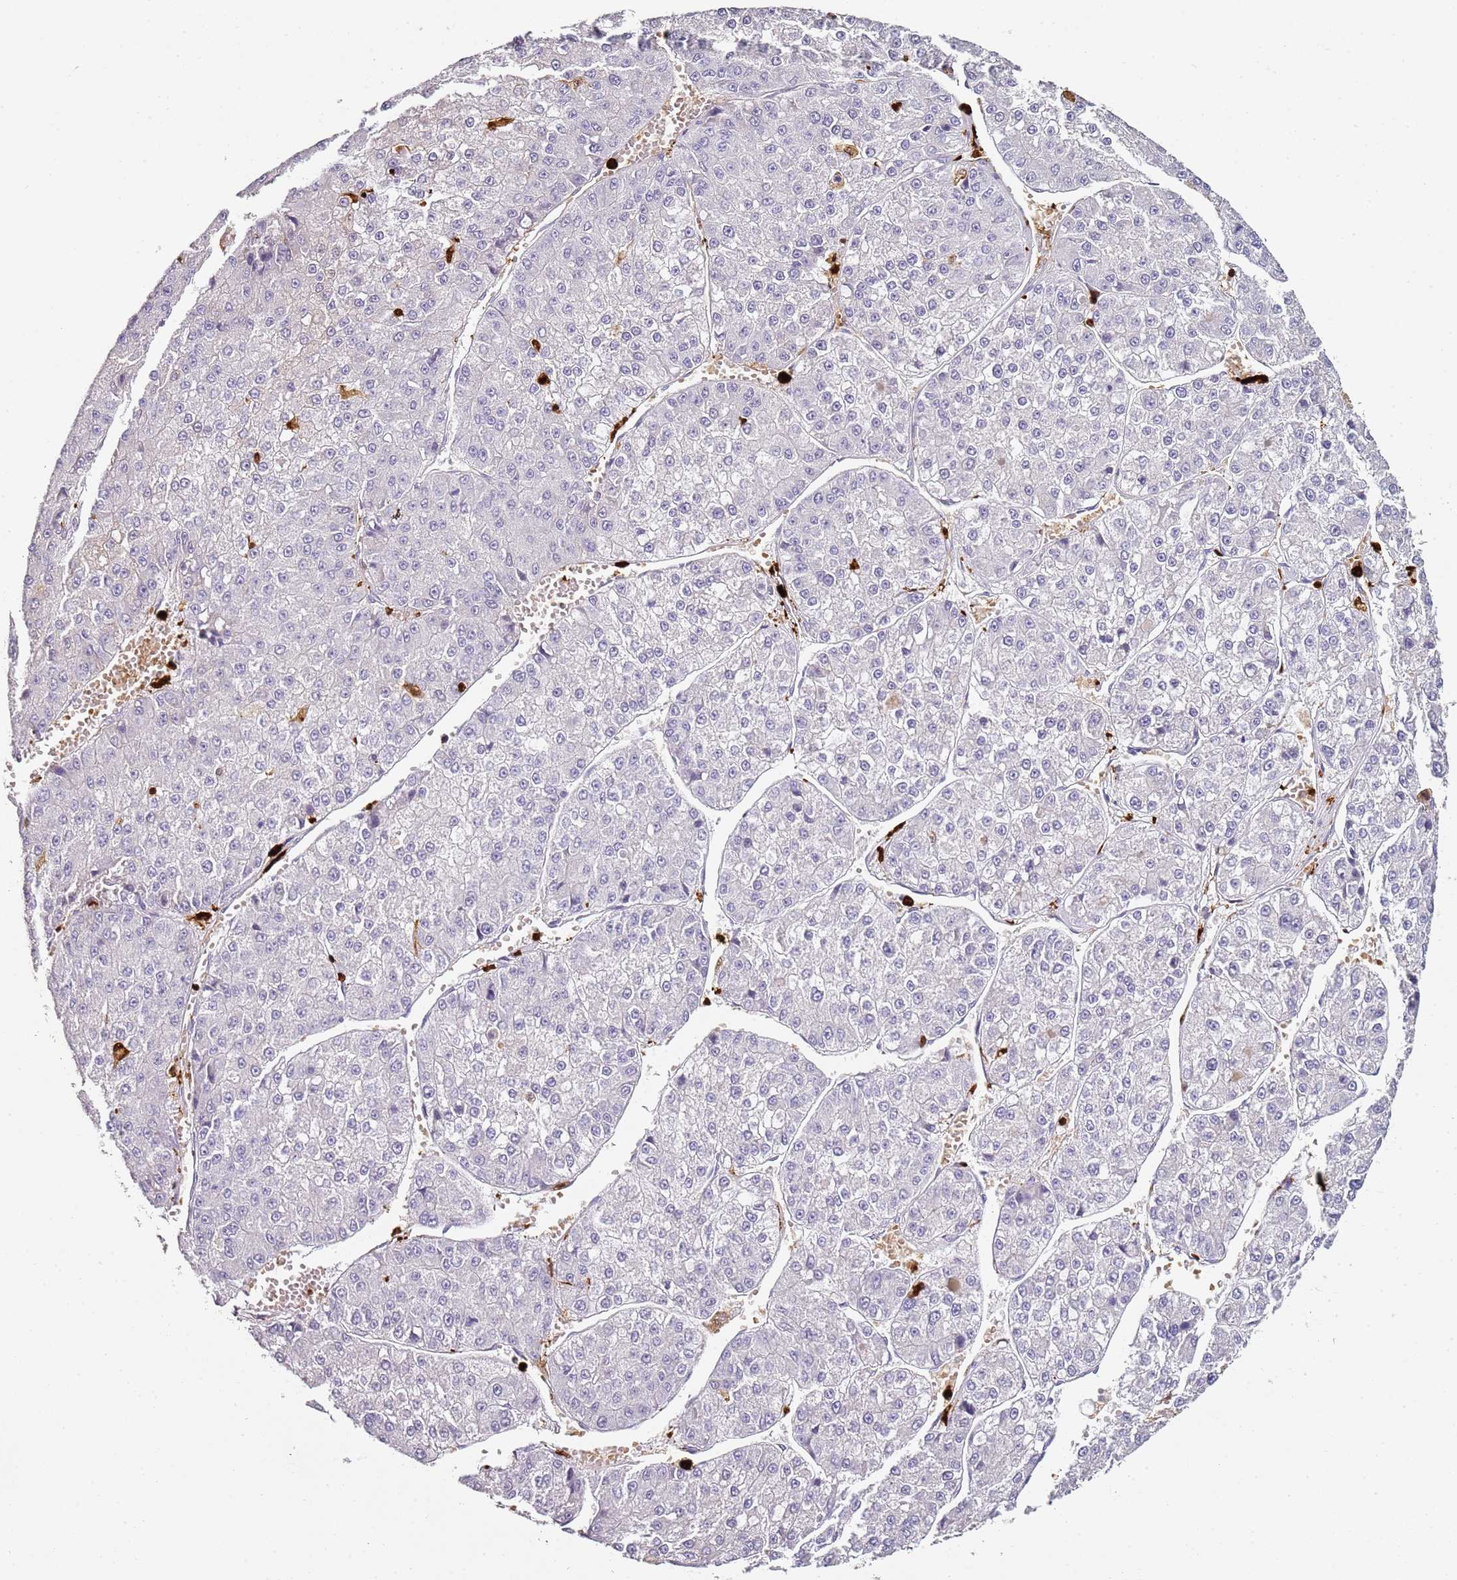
{"staining": {"intensity": "negative", "quantity": "none", "location": "none"}, "tissue": "liver cancer", "cell_type": "Tumor cells", "image_type": "cancer", "snomed": [{"axis": "morphology", "description": "Carcinoma, Hepatocellular, NOS"}, {"axis": "topography", "description": "Liver"}], "caption": "Immunohistochemistry micrograph of human liver hepatocellular carcinoma stained for a protein (brown), which displays no staining in tumor cells.", "gene": "S100A4", "patient": {"sex": "female", "age": 73}}